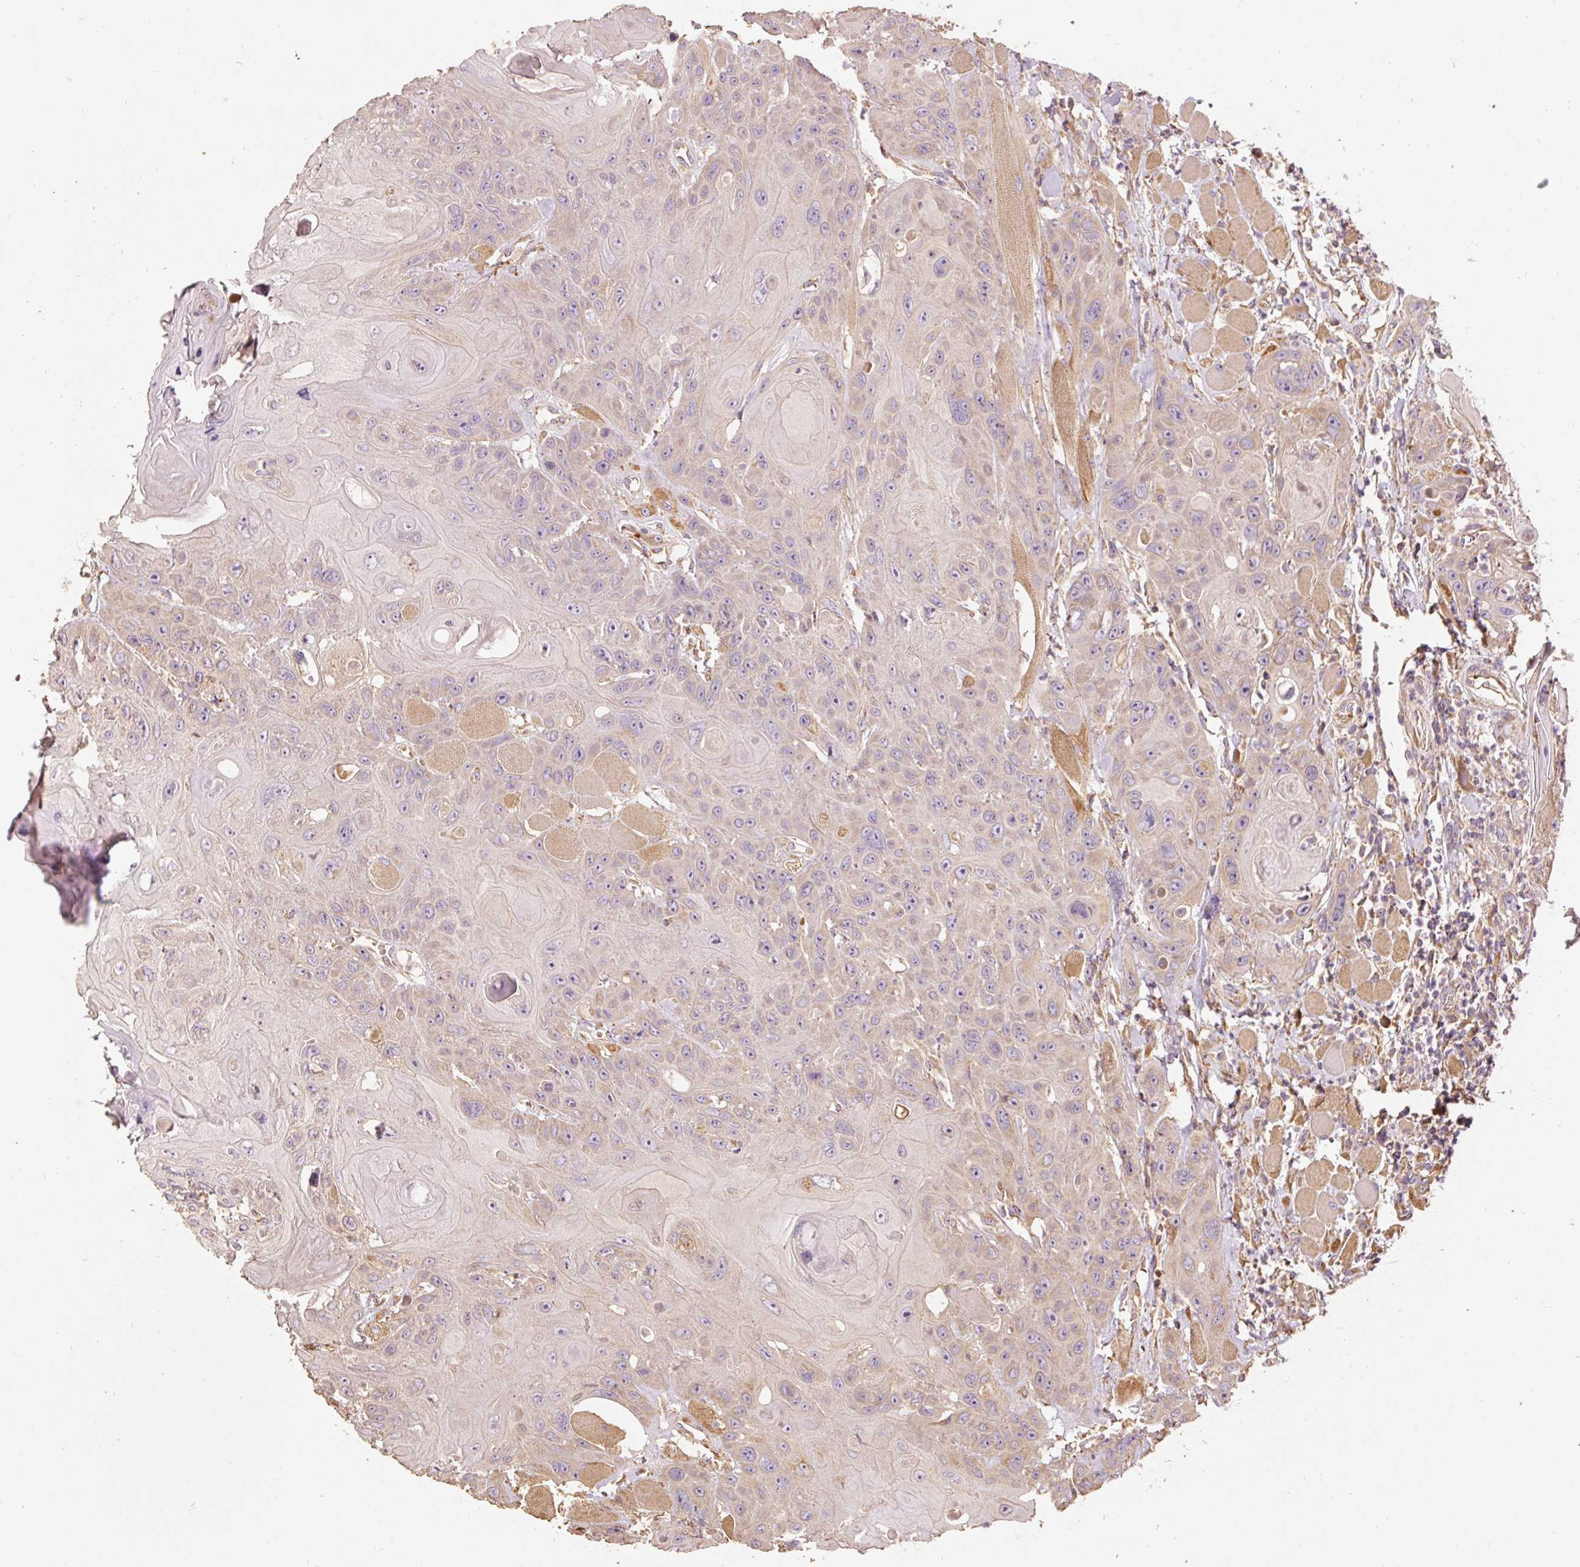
{"staining": {"intensity": "weak", "quantity": "<25%", "location": "cytoplasmic/membranous"}, "tissue": "head and neck cancer", "cell_type": "Tumor cells", "image_type": "cancer", "snomed": [{"axis": "morphology", "description": "Squamous cell carcinoma, NOS"}, {"axis": "topography", "description": "Head-Neck"}], "caption": "This is a micrograph of immunohistochemistry (IHC) staining of squamous cell carcinoma (head and neck), which shows no positivity in tumor cells.", "gene": "EFHC1", "patient": {"sex": "female", "age": 59}}